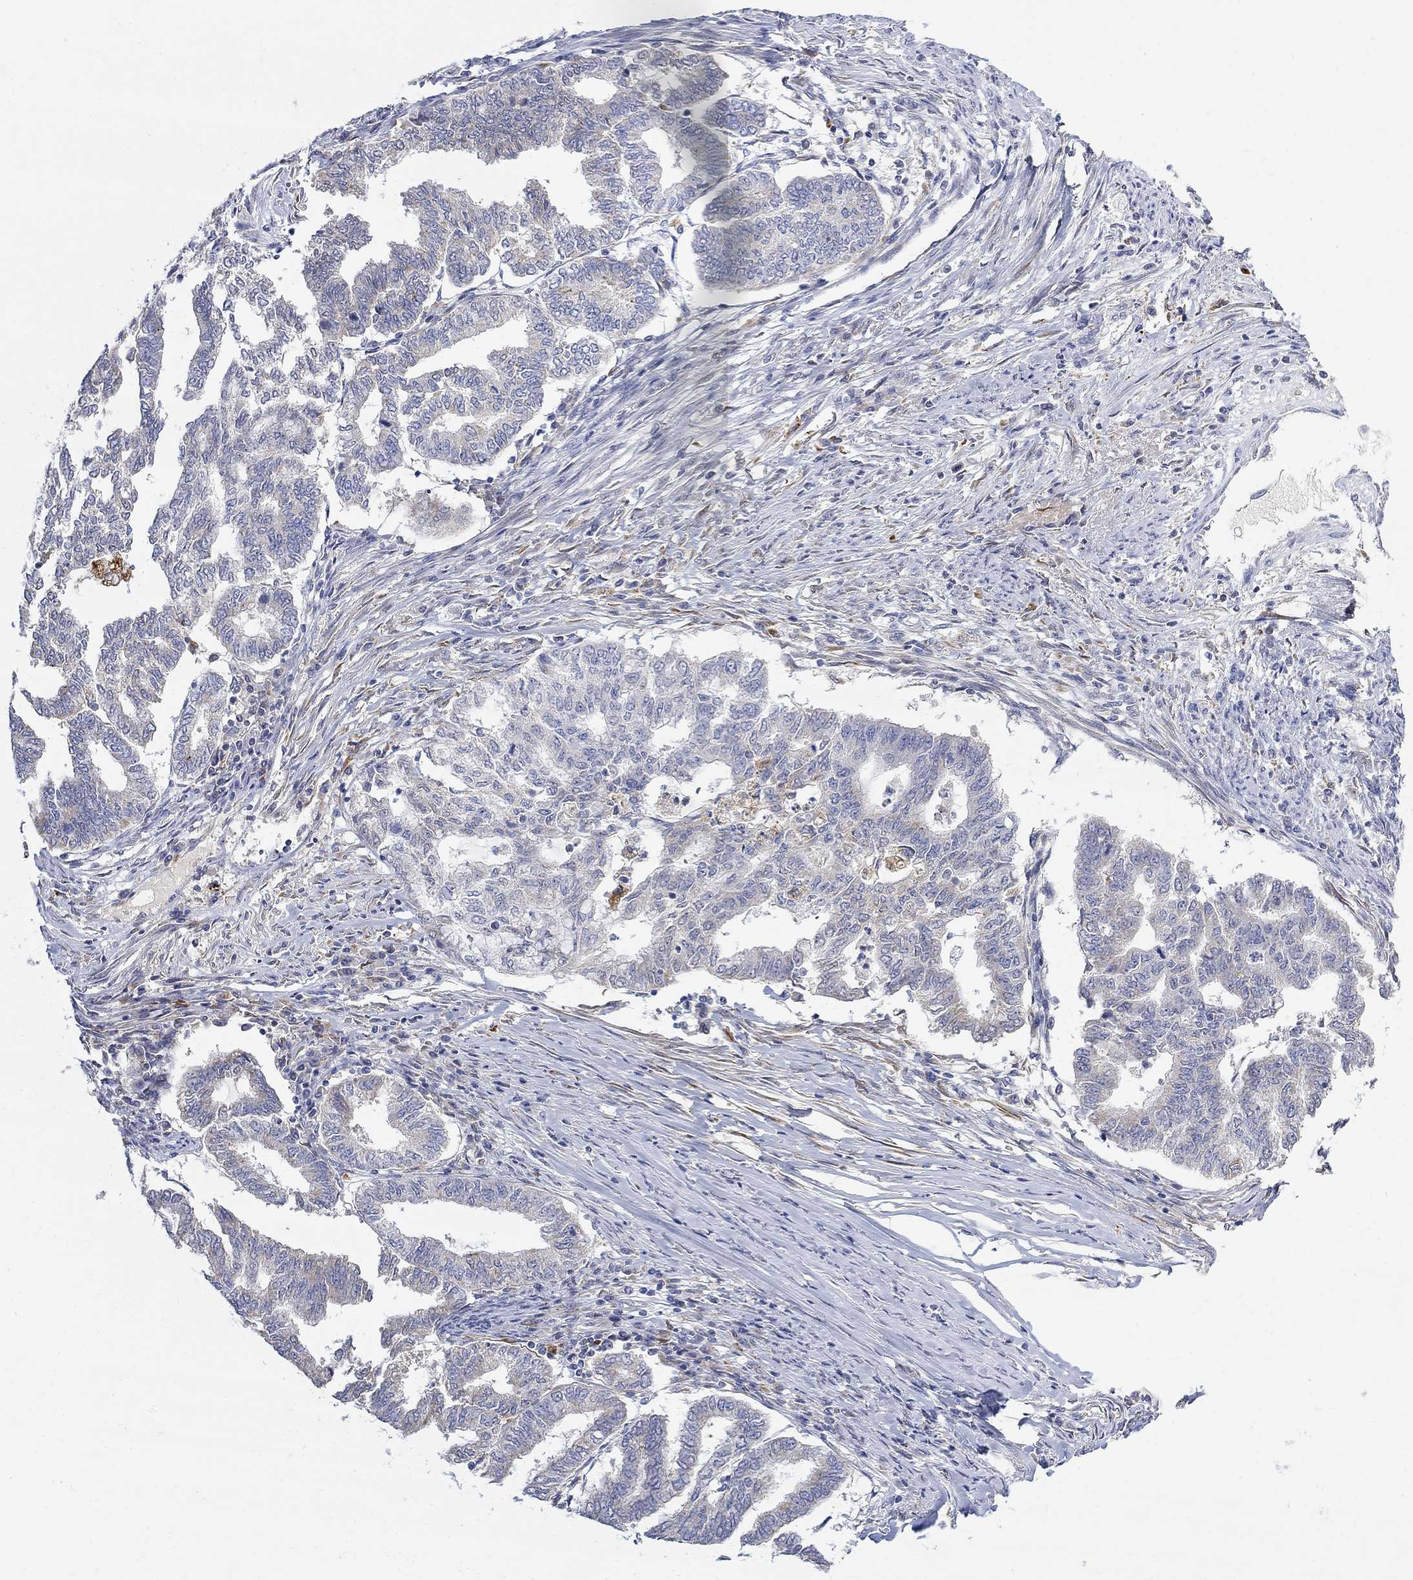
{"staining": {"intensity": "weak", "quantity": "<25%", "location": "cytoplasmic/membranous"}, "tissue": "endometrial cancer", "cell_type": "Tumor cells", "image_type": "cancer", "snomed": [{"axis": "morphology", "description": "Adenocarcinoma, NOS"}, {"axis": "topography", "description": "Endometrium"}], "caption": "This is an immunohistochemistry image of human adenocarcinoma (endometrial). There is no expression in tumor cells.", "gene": "FNDC5", "patient": {"sex": "female", "age": 79}}